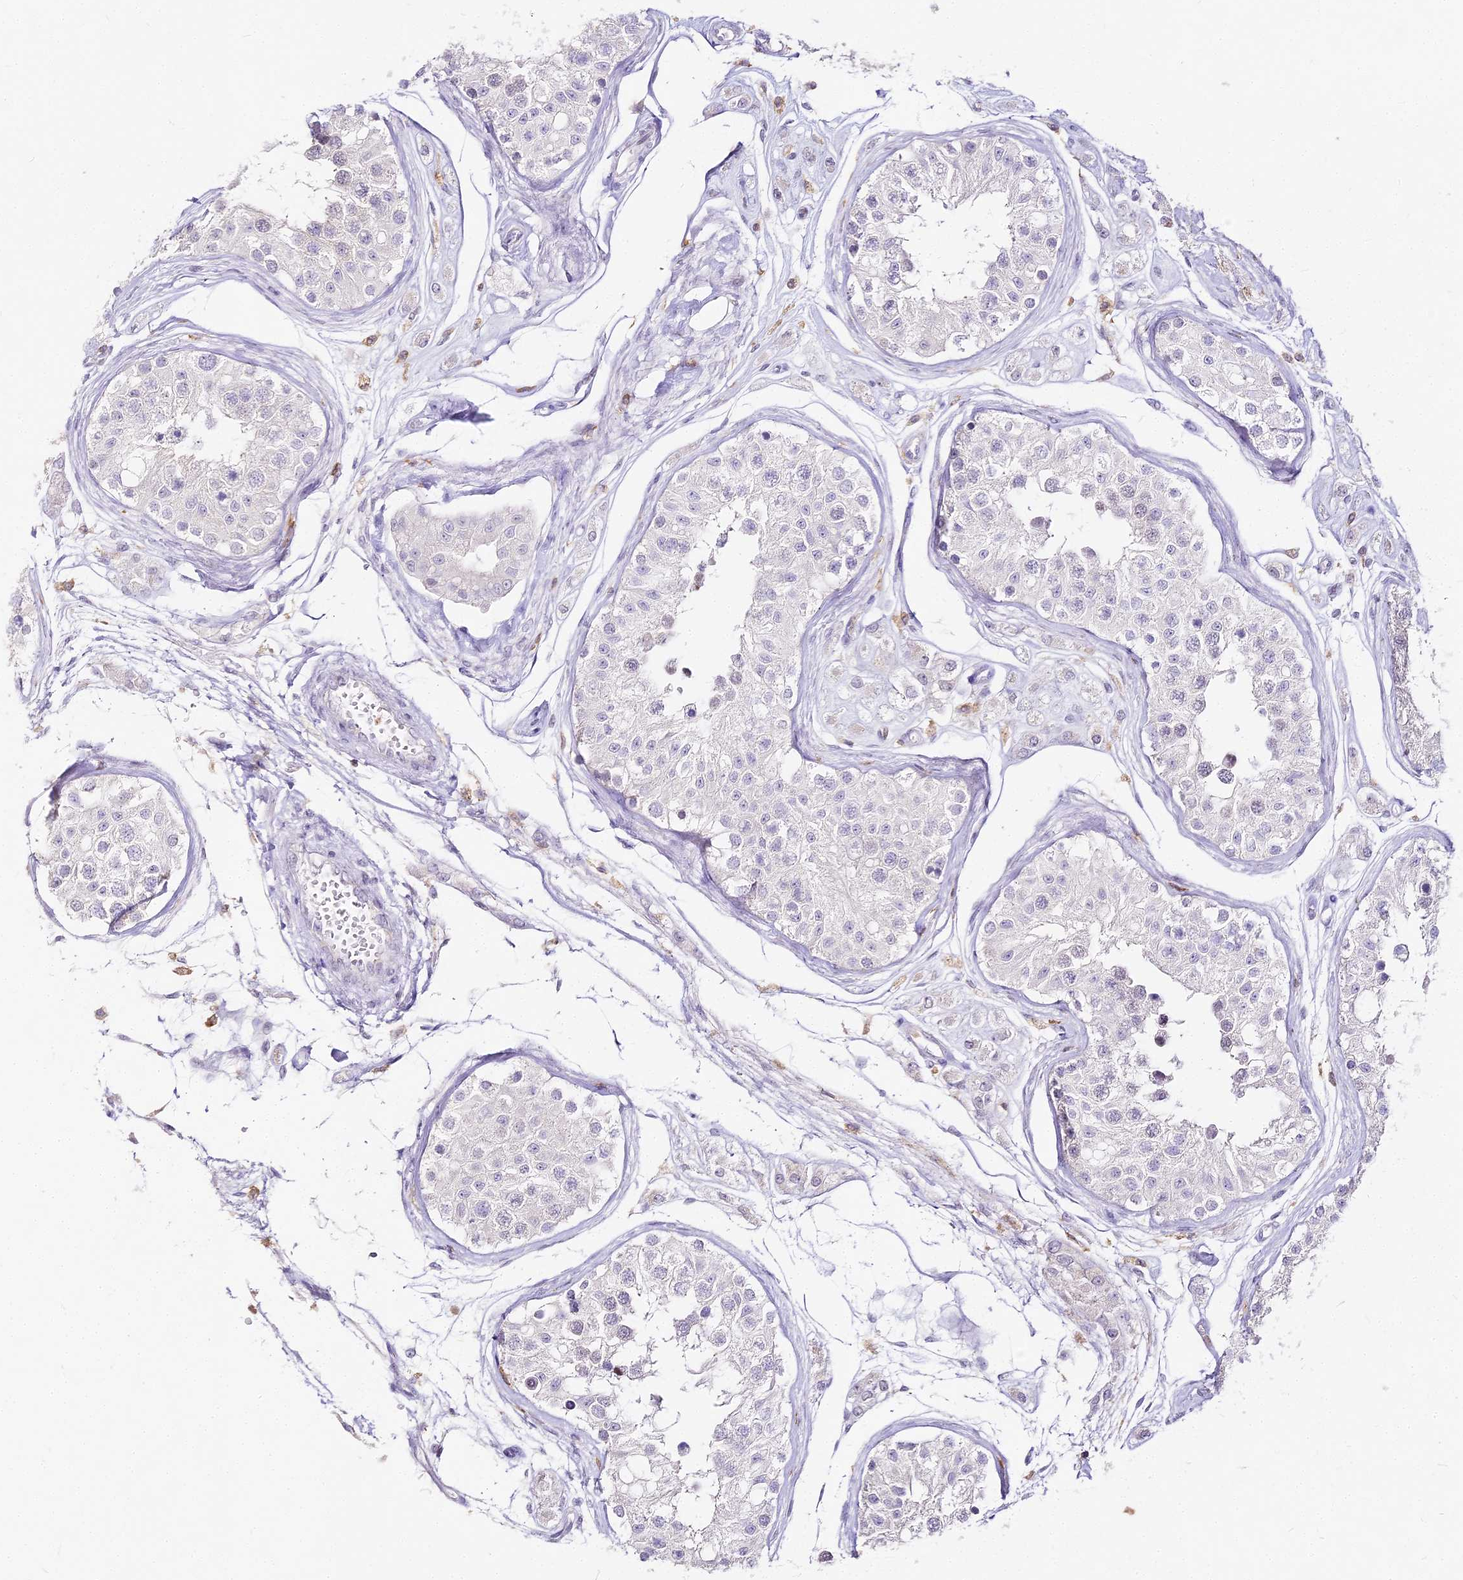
{"staining": {"intensity": "weak", "quantity": "25%-75%", "location": "nuclear"}, "tissue": "testis", "cell_type": "Cells in seminiferous ducts", "image_type": "normal", "snomed": [{"axis": "morphology", "description": "Normal tissue, NOS"}, {"axis": "morphology", "description": "Adenocarcinoma, metastatic, NOS"}, {"axis": "topography", "description": "Testis"}], "caption": "Immunohistochemical staining of normal human testis displays weak nuclear protein expression in about 25%-75% of cells in seminiferous ducts. The protein is stained brown, and the nuclei are stained in blue (DAB (3,3'-diaminobenzidine) IHC with brightfield microscopy, high magnification).", "gene": "DOCK2", "patient": {"sex": "male", "age": 26}}